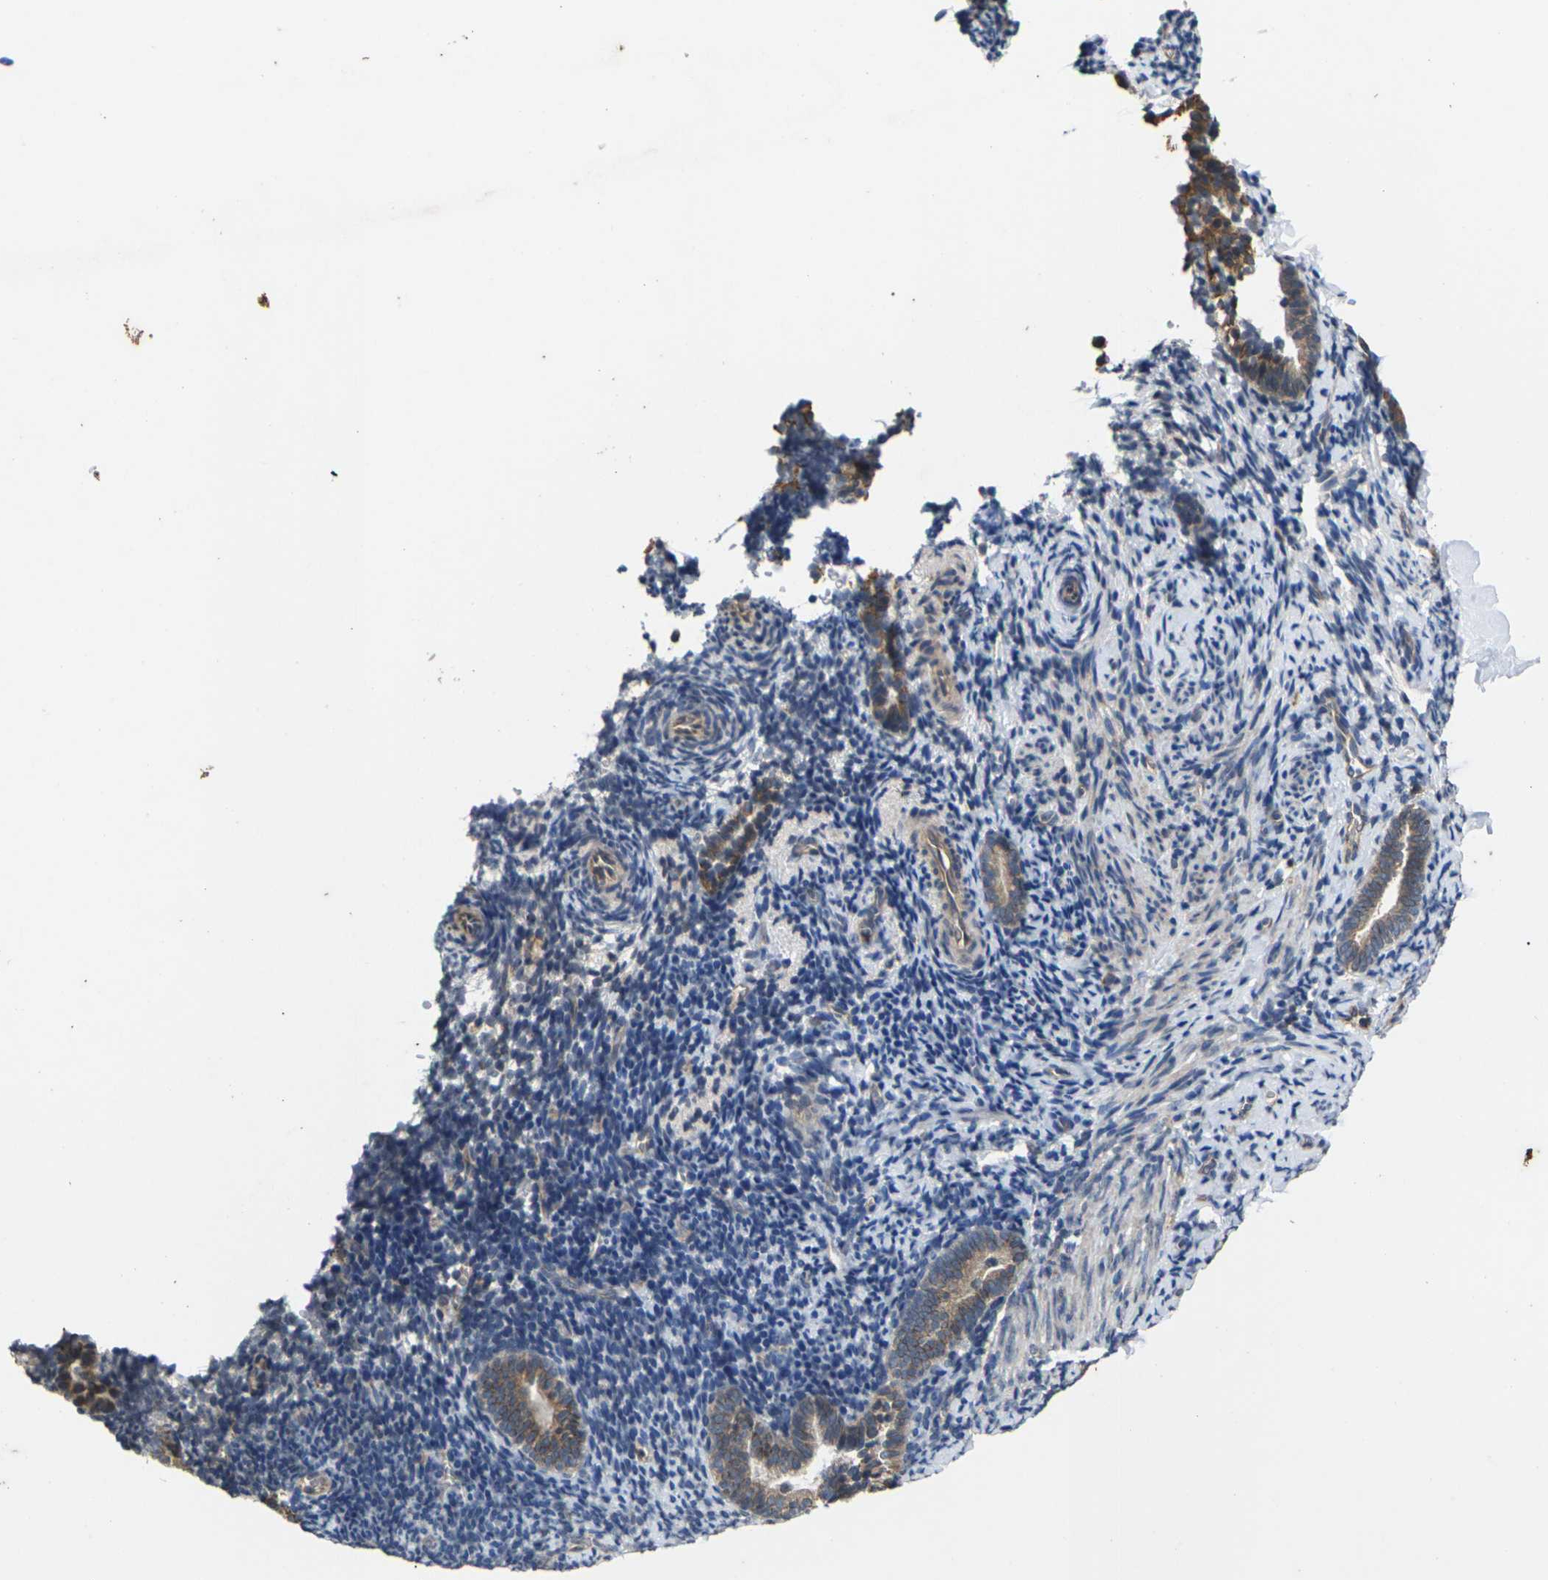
{"staining": {"intensity": "weak", "quantity": "<25%", "location": "cytoplasmic/membranous"}, "tissue": "endometrium", "cell_type": "Cells in endometrial stroma", "image_type": "normal", "snomed": [{"axis": "morphology", "description": "Normal tissue, NOS"}, {"axis": "topography", "description": "Endometrium"}], "caption": "An image of endometrium stained for a protein shows no brown staining in cells in endometrial stroma. The staining is performed using DAB (3,3'-diaminobenzidine) brown chromogen with nuclei counter-stained in using hematoxylin.", "gene": "DKK2", "patient": {"sex": "female", "age": 51}}